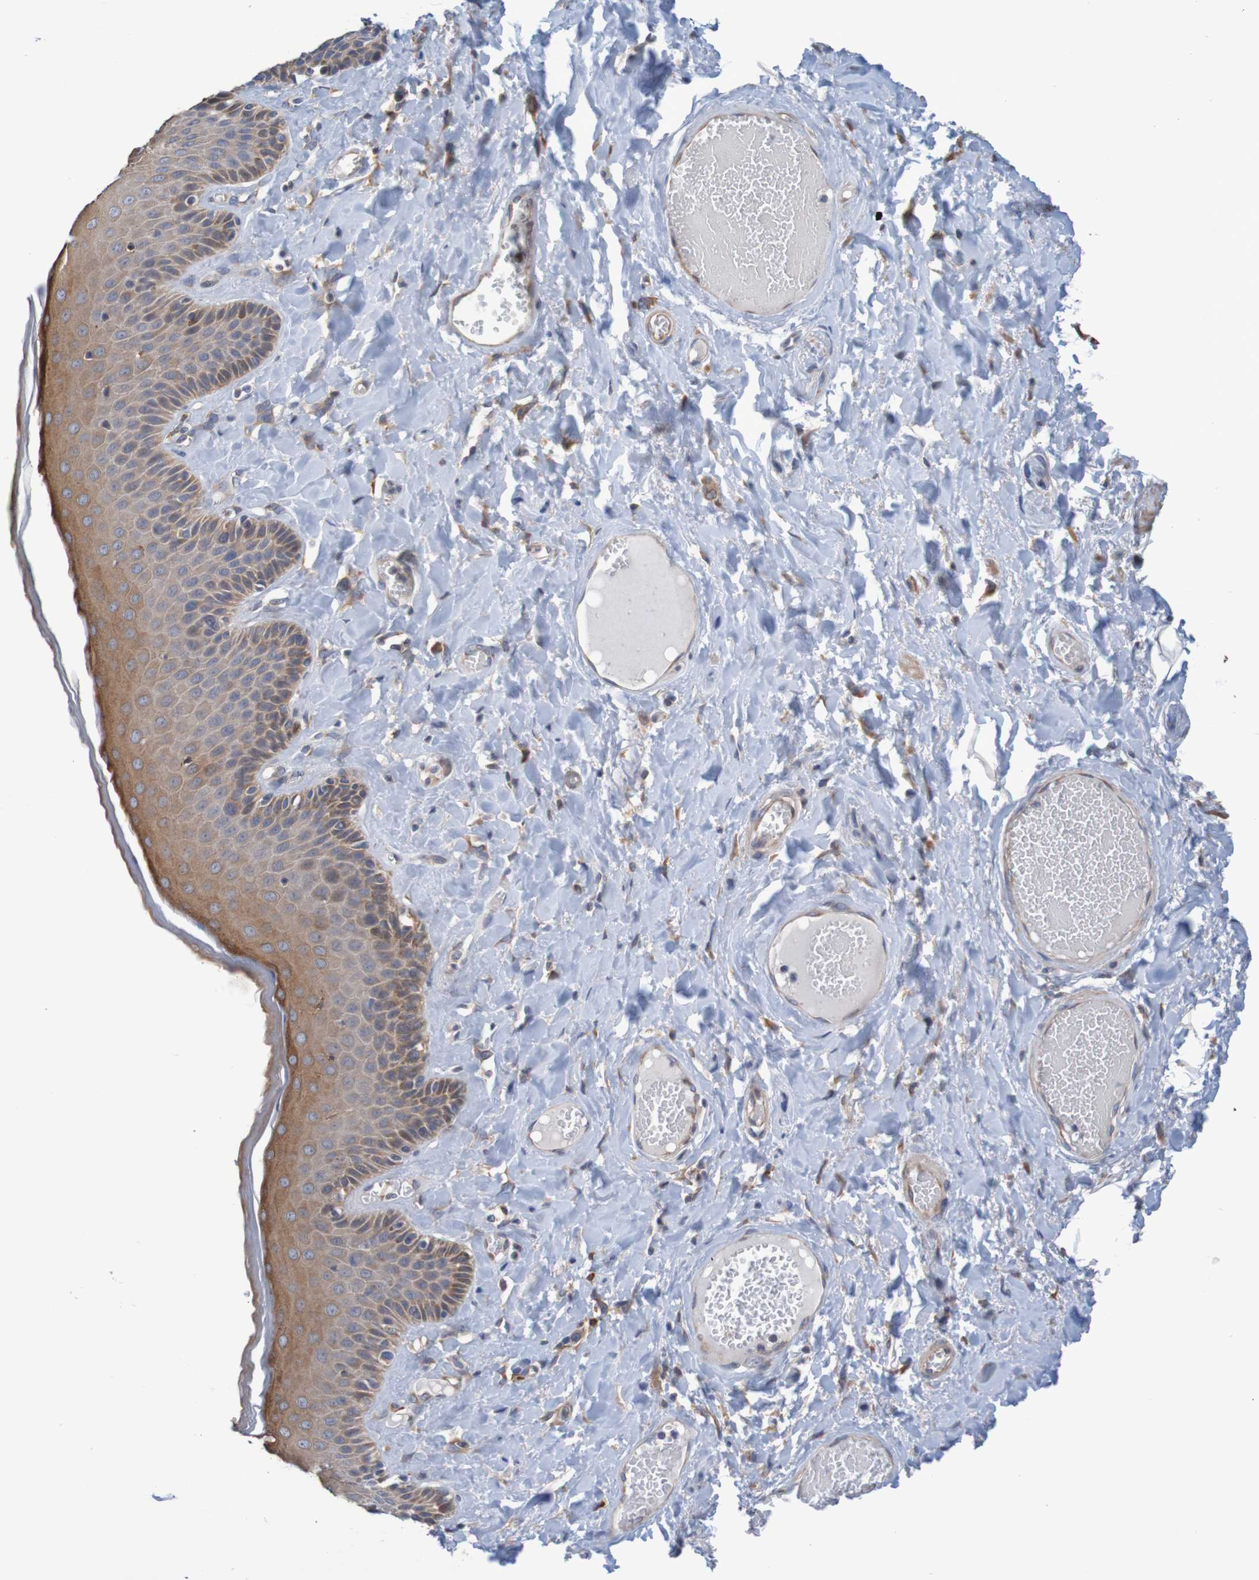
{"staining": {"intensity": "moderate", "quantity": ">75%", "location": "cytoplasmic/membranous,nuclear"}, "tissue": "skin", "cell_type": "Epidermal cells", "image_type": "normal", "snomed": [{"axis": "morphology", "description": "Normal tissue, NOS"}, {"axis": "topography", "description": "Anal"}], "caption": "IHC (DAB (3,3'-diaminobenzidine)) staining of benign human skin shows moderate cytoplasmic/membranous,nuclear protein expression in about >75% of epidermal cells.", "gene": "CLDN18", "patient": {"sex": "male", "age": 69}}